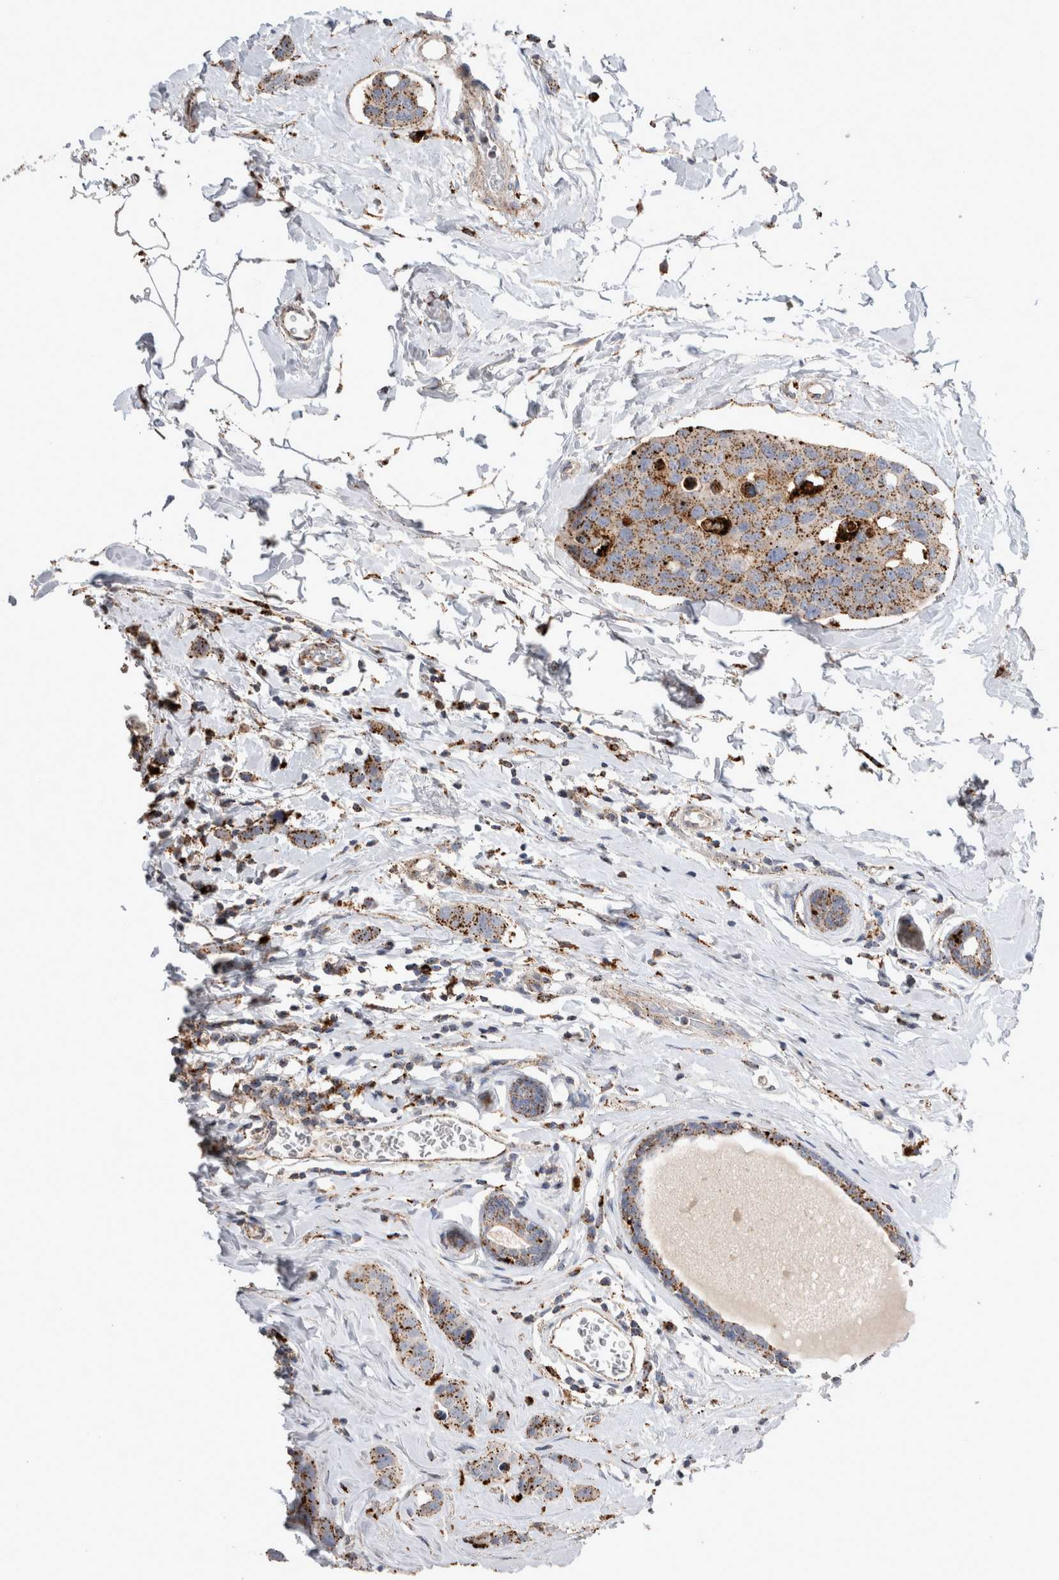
{"staining": {"intensity": "moderate", "quantity": ">75%", "location": "cytoplasmic/membranous"}, "tissue": "breast cancer", "cell_type": "Tumor cells", "image_type": "cancer", "snomed": [{"axis": "morphology", "description": "Normal tissue, NOS"}, {"axis": "morphology", "description": "Duct carcinoma"}, {"axis": "topography", "description": "Breast"}], "caption": "Breast intraductal carcinoma stained for a protein demonstrates moderate cytoplasmic/membranous positivity in tumor cells.", "gene": "CTSA", "patient": {"sex": "female", "age": 50}}